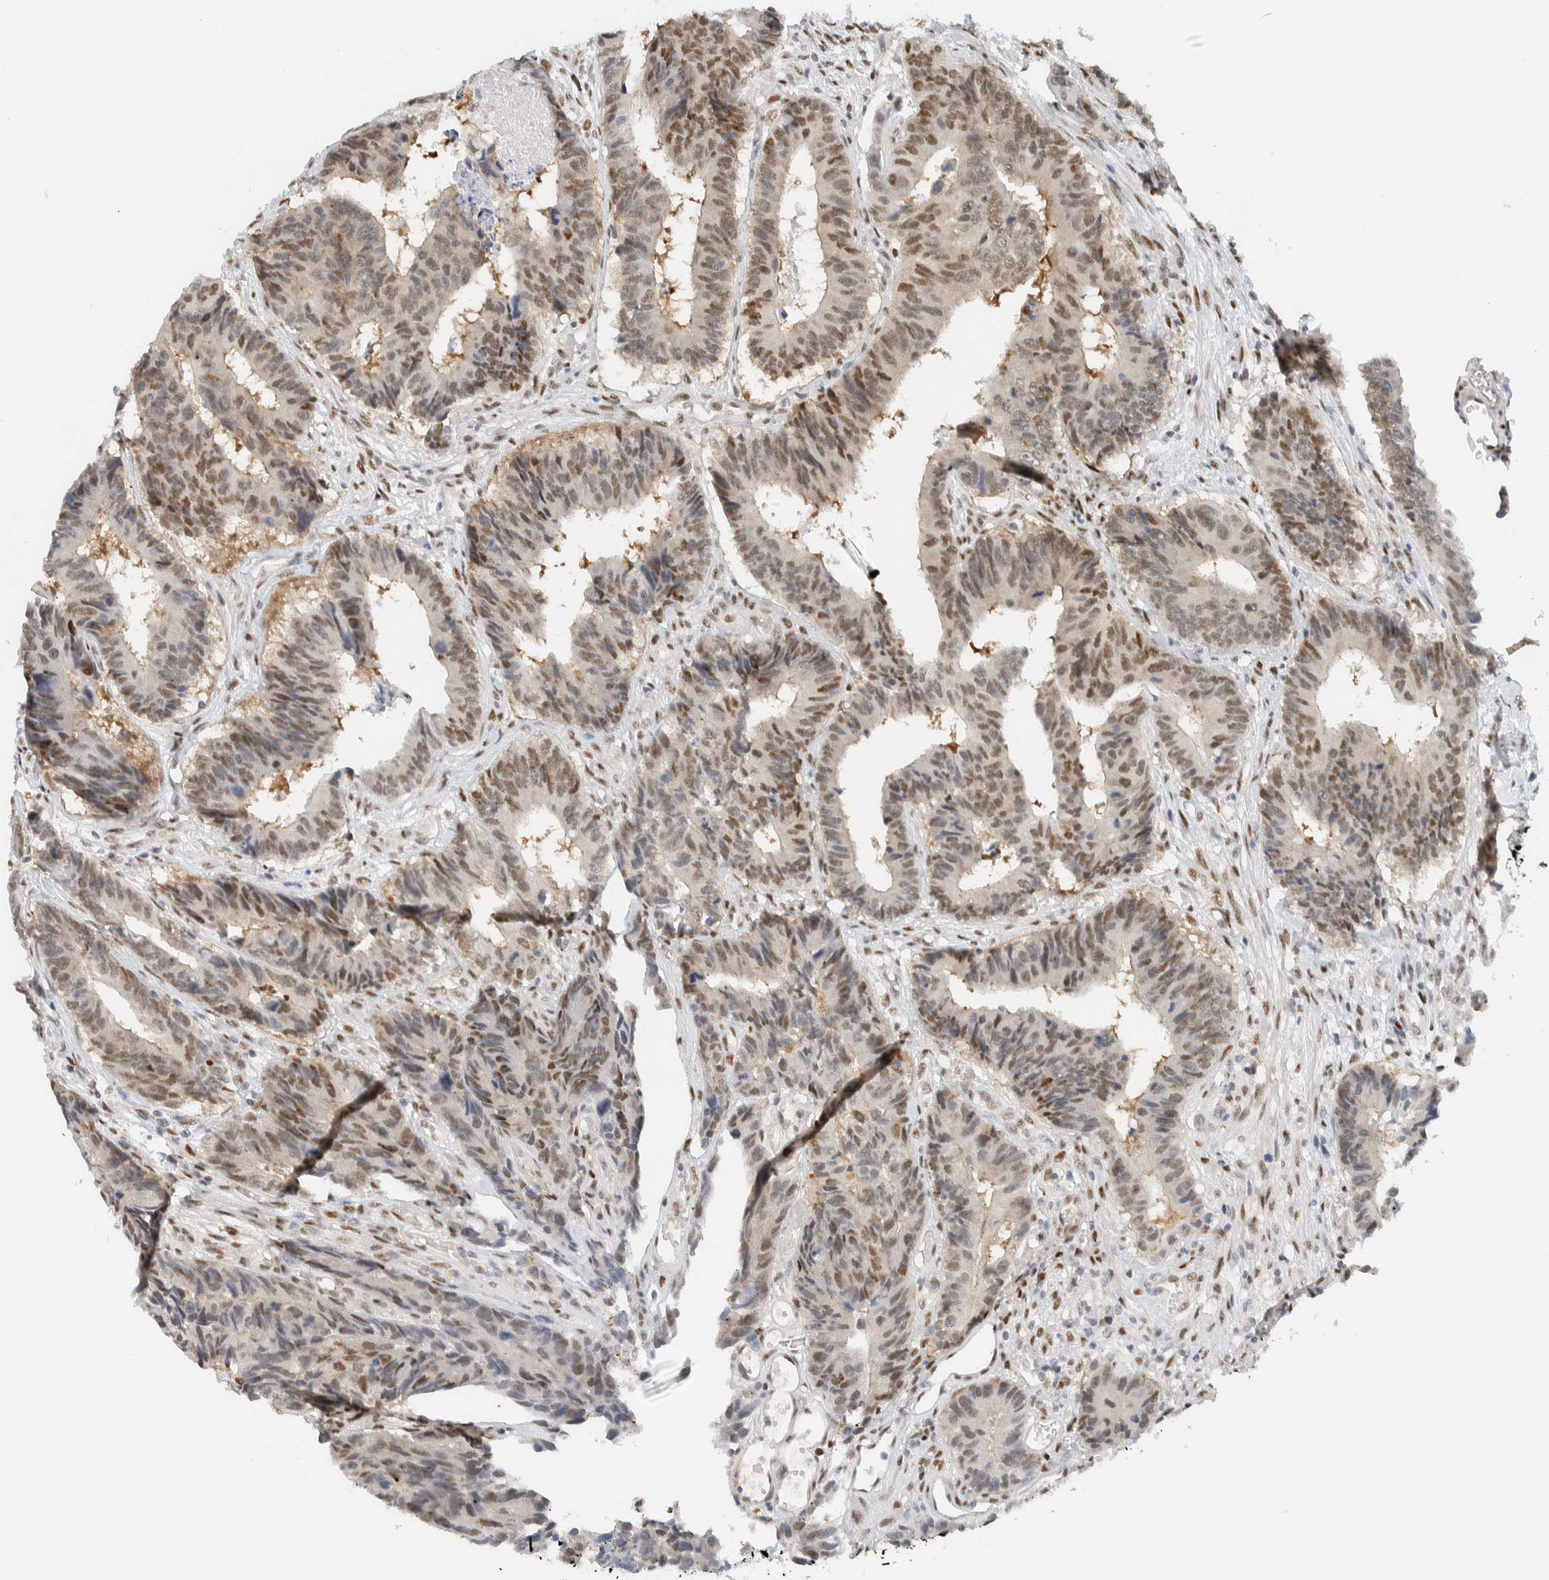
{"staining": {"intensity": "moderate", "quantity": "25%-75%", "location": "nuclear"}, "tissue": "colorectal cancer", "cell_type": "Tumor cells", "image_type": "cancer", "snomed": [{"axis": "morphology", "description": "Adenocarcinoma, NOS"}, {"axis": "topography", "description": "Rectum"}], "caption": "A high-resolution image shows immunohistochemistry staining of colorectal cancer (adenocarcinoma), which shows moderate nuclear staining in about 25%-75% of tumor cells.", "gene": "ZNF683", "patient": {"sex": "male", "age": 84}}